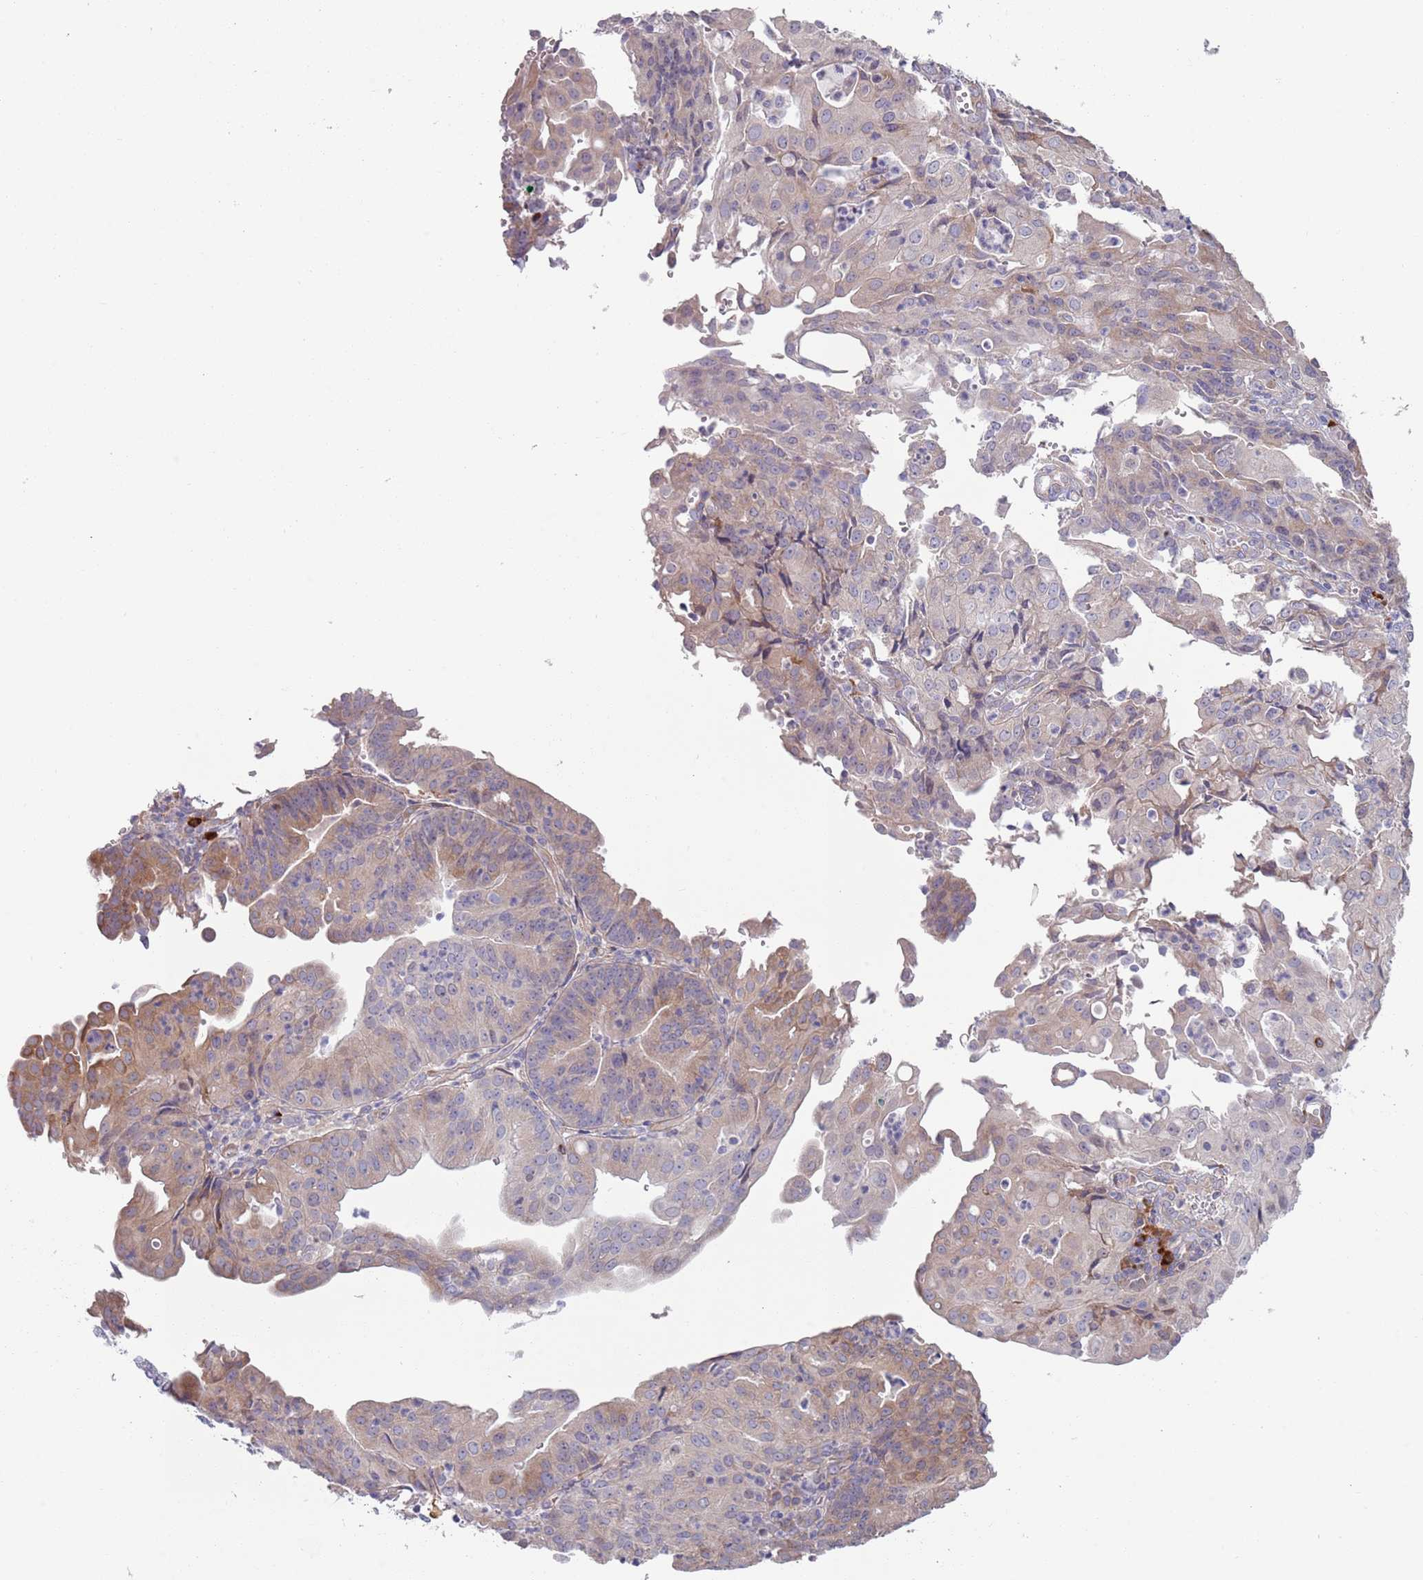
{"staining": {"intensity": "weak", "quantity": "25%-75%", "location": "cytoplasmic/membranous"}, "tissue": "endometrial cancer", "cell_type": "Tumor cells", "image_type": "cancer", "snomed": [{"axis": "morphology", "description": "Adenocarcinoma, NOS"}, {"axis": "topography", "description": "Endometrium"}], "caption": "Endometrial cancer (adenocarcinoma) tissue exhibits weak cytoplasmic/membranous positivity in about 25%-75% of tumor cells, visualized by immunohistochemistry.", "gene": "LTB", "patient": {"sex": "female", "age": 56}}